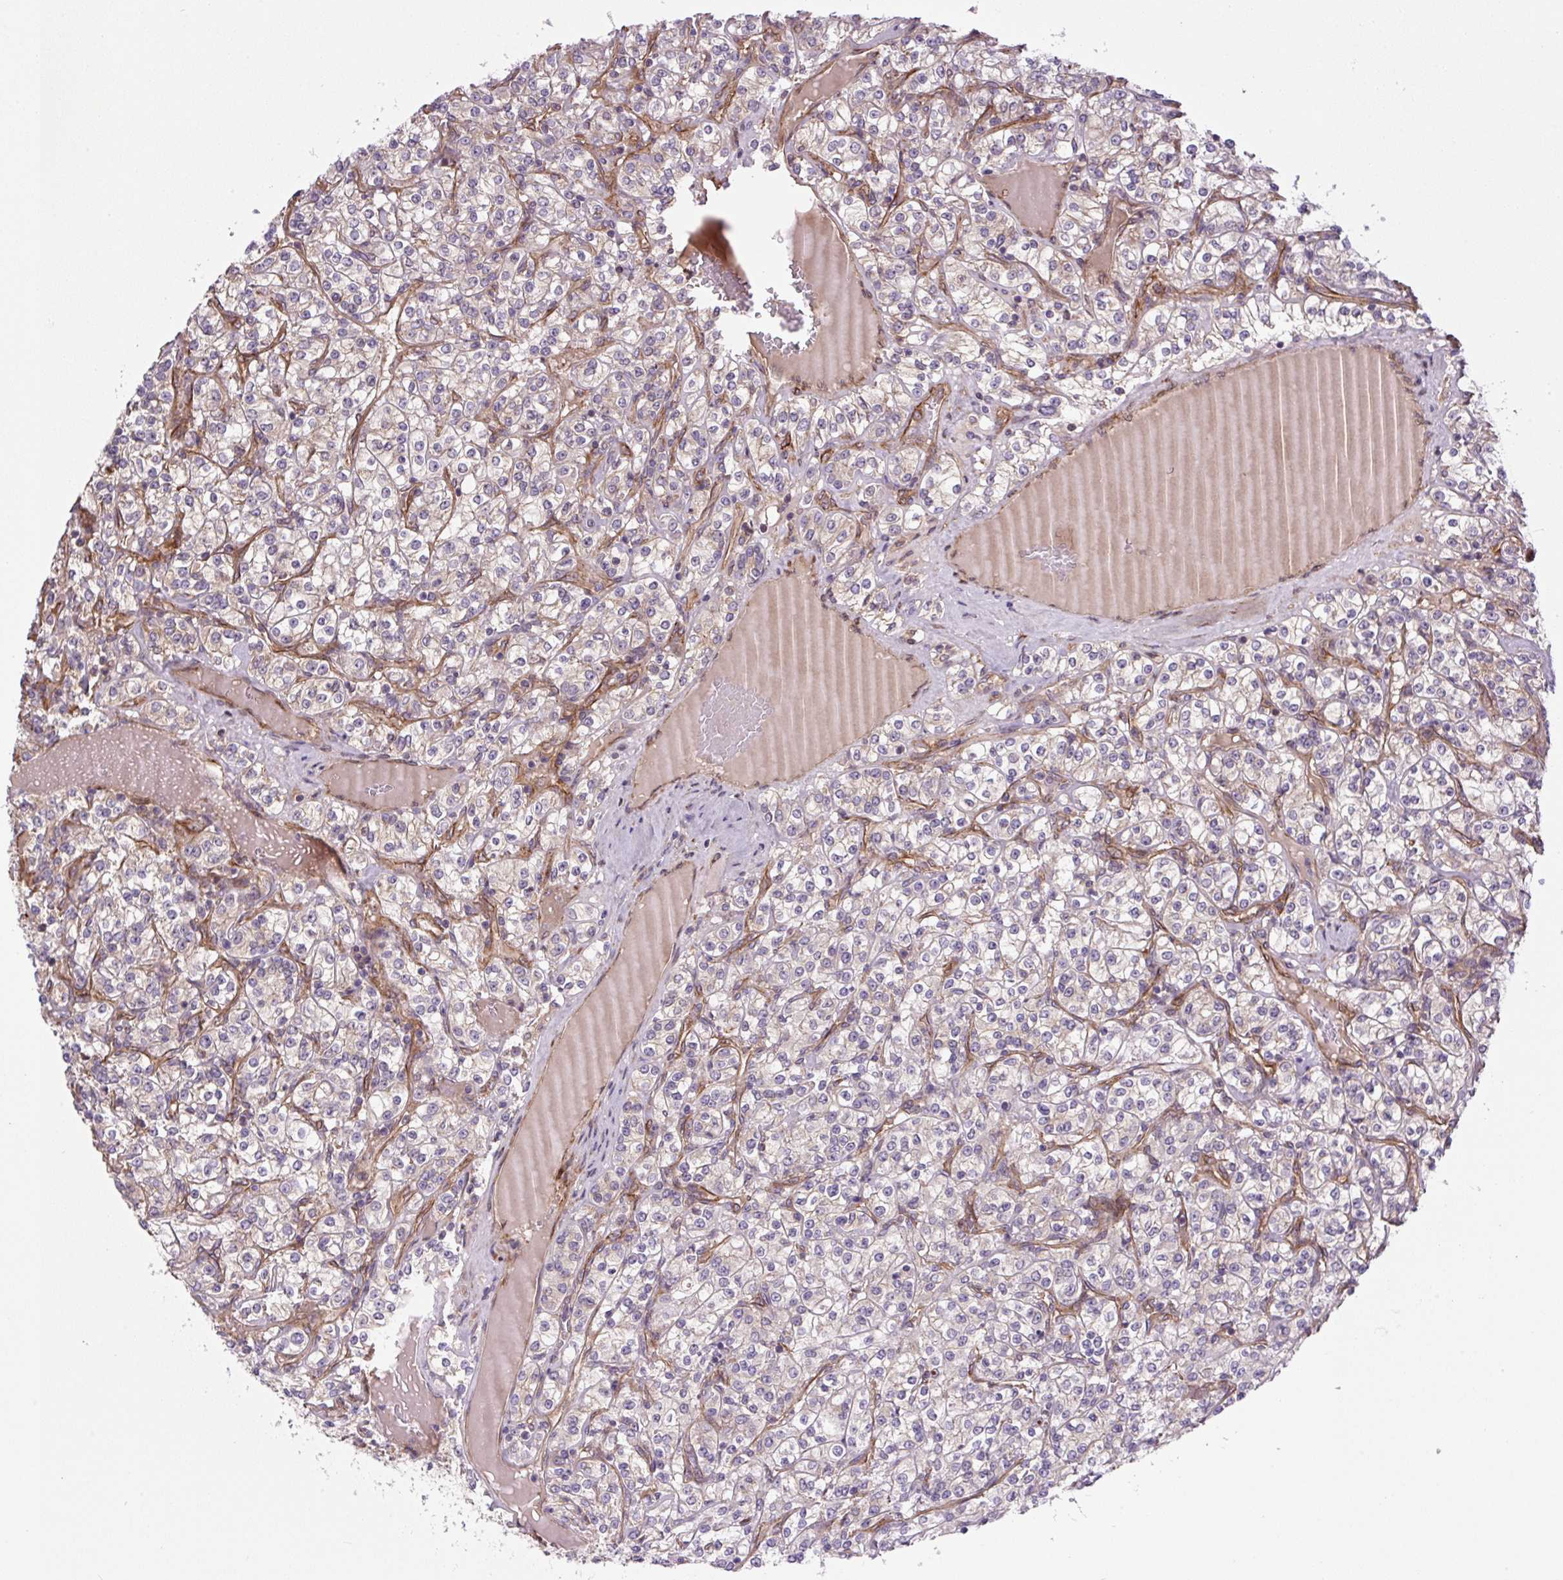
{"staining": {"intensity": "negative", "quantity": "none", "location": "none"}, "tissue": "renal cancer", "cell_type": "Tumor cells", "image_type": "cancer", "snomed": [{"axis": "morphology", "description": "Adenocarcinoma, NOS"}, {"axis": "topography", "description": "Kidney"}], "caption": "This is an immunohistochemistry image of adenocarcinoma (renal). There is no expression in tumor cells.", "gene": "SEPTIN10", "patient": {"sex": "male", "age": 77}}